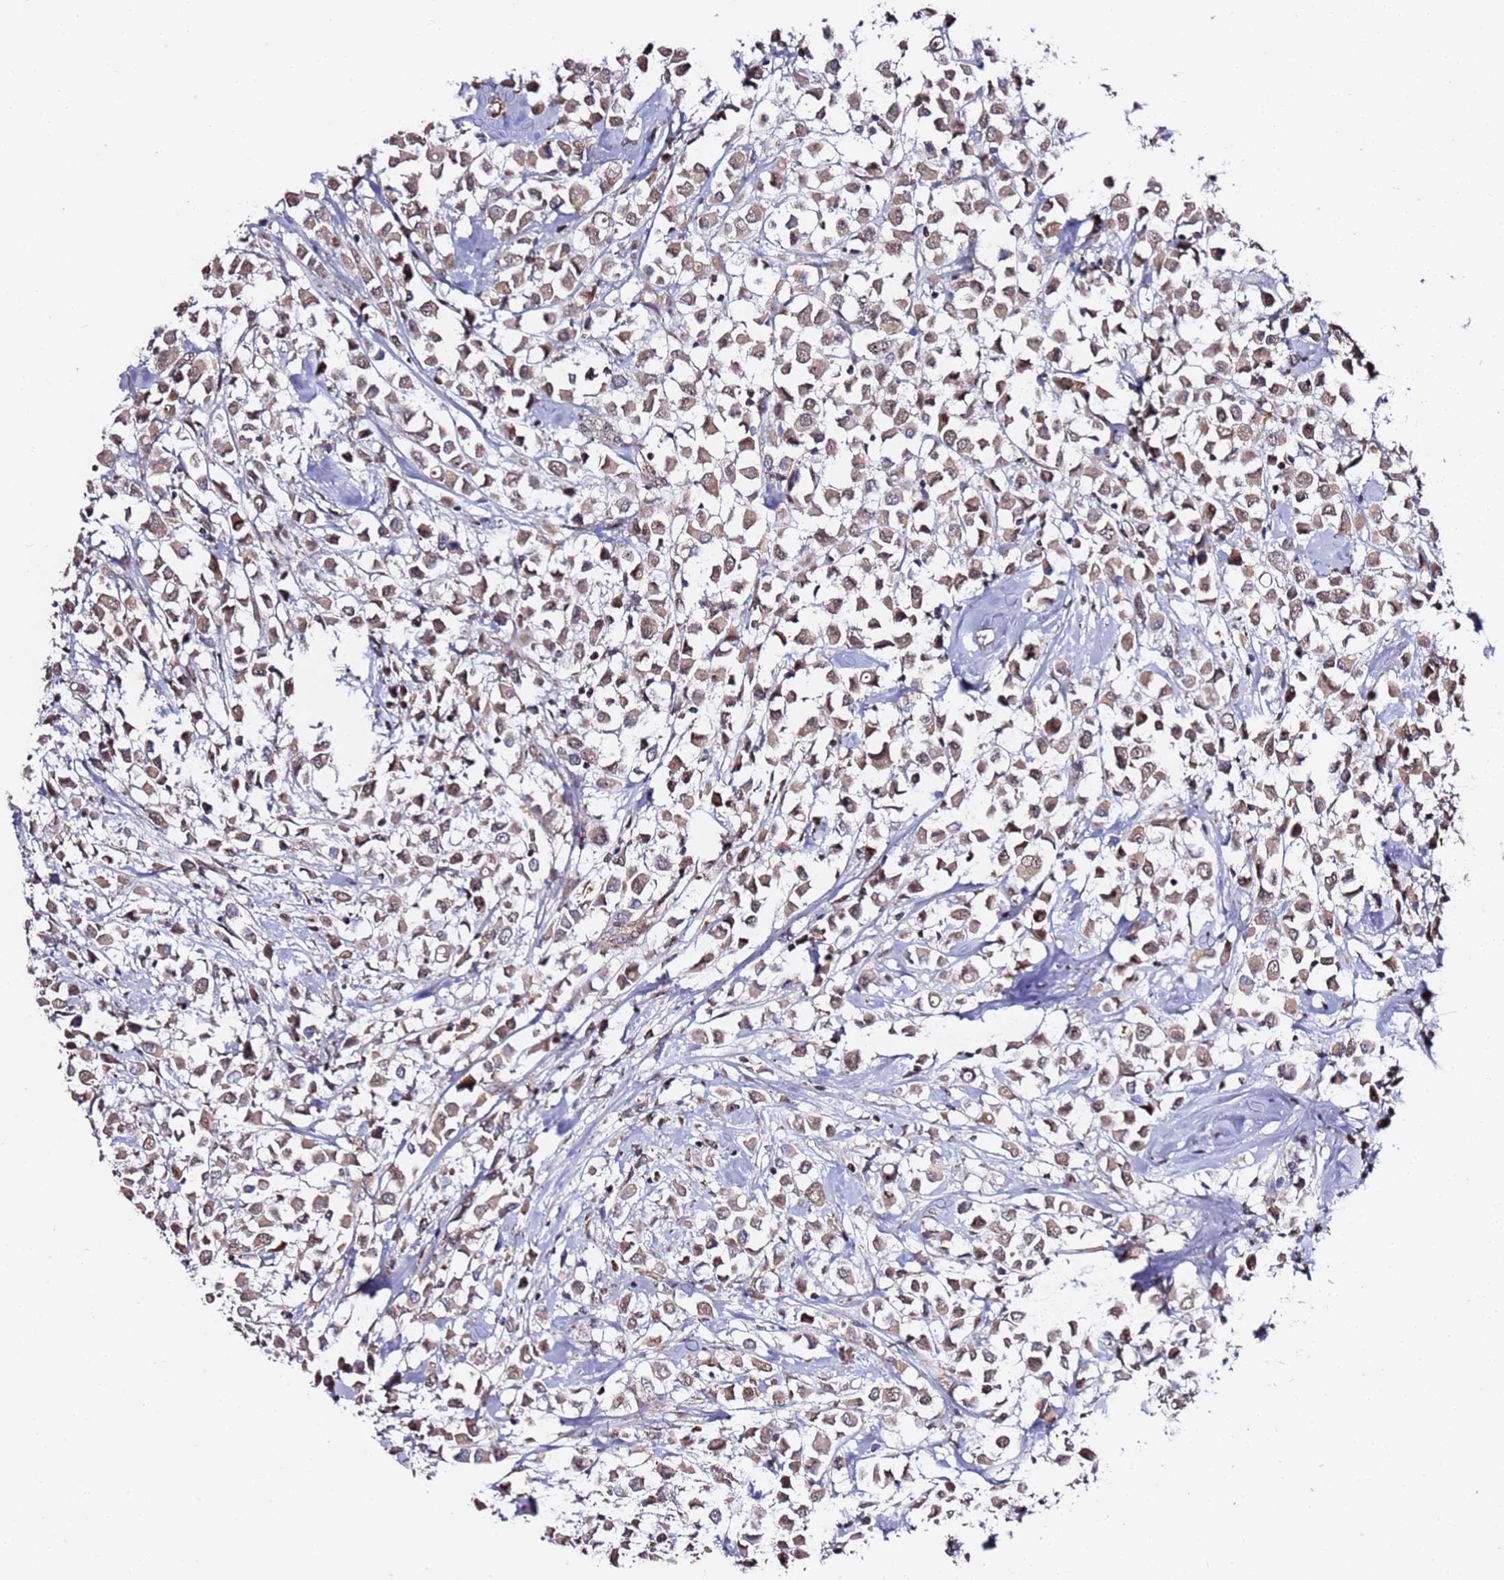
{"staining": {"intensity": "moderate", "quantity": ">75%", "location": "cytoplasmic/membranous,nuclear"}, "tissue": "breast cancer", "cell_type": "Tumor cells", "image_type": "cancer", "snomed": [{"axis": "morphology", "description": "Duct carcinoma"}, {"axis": "topography", "description": "Breast"}], "caption": "This histopathology image shows immunohistochemistry staining of human breast cancer (invasive ductal carcinoma), with medium moderate cytoplasmic/membranous and nuclear staining in about >75% of tumor cells.", "gene": "TP53AIP1", "patient": {"sex": "female", "age": 61}}